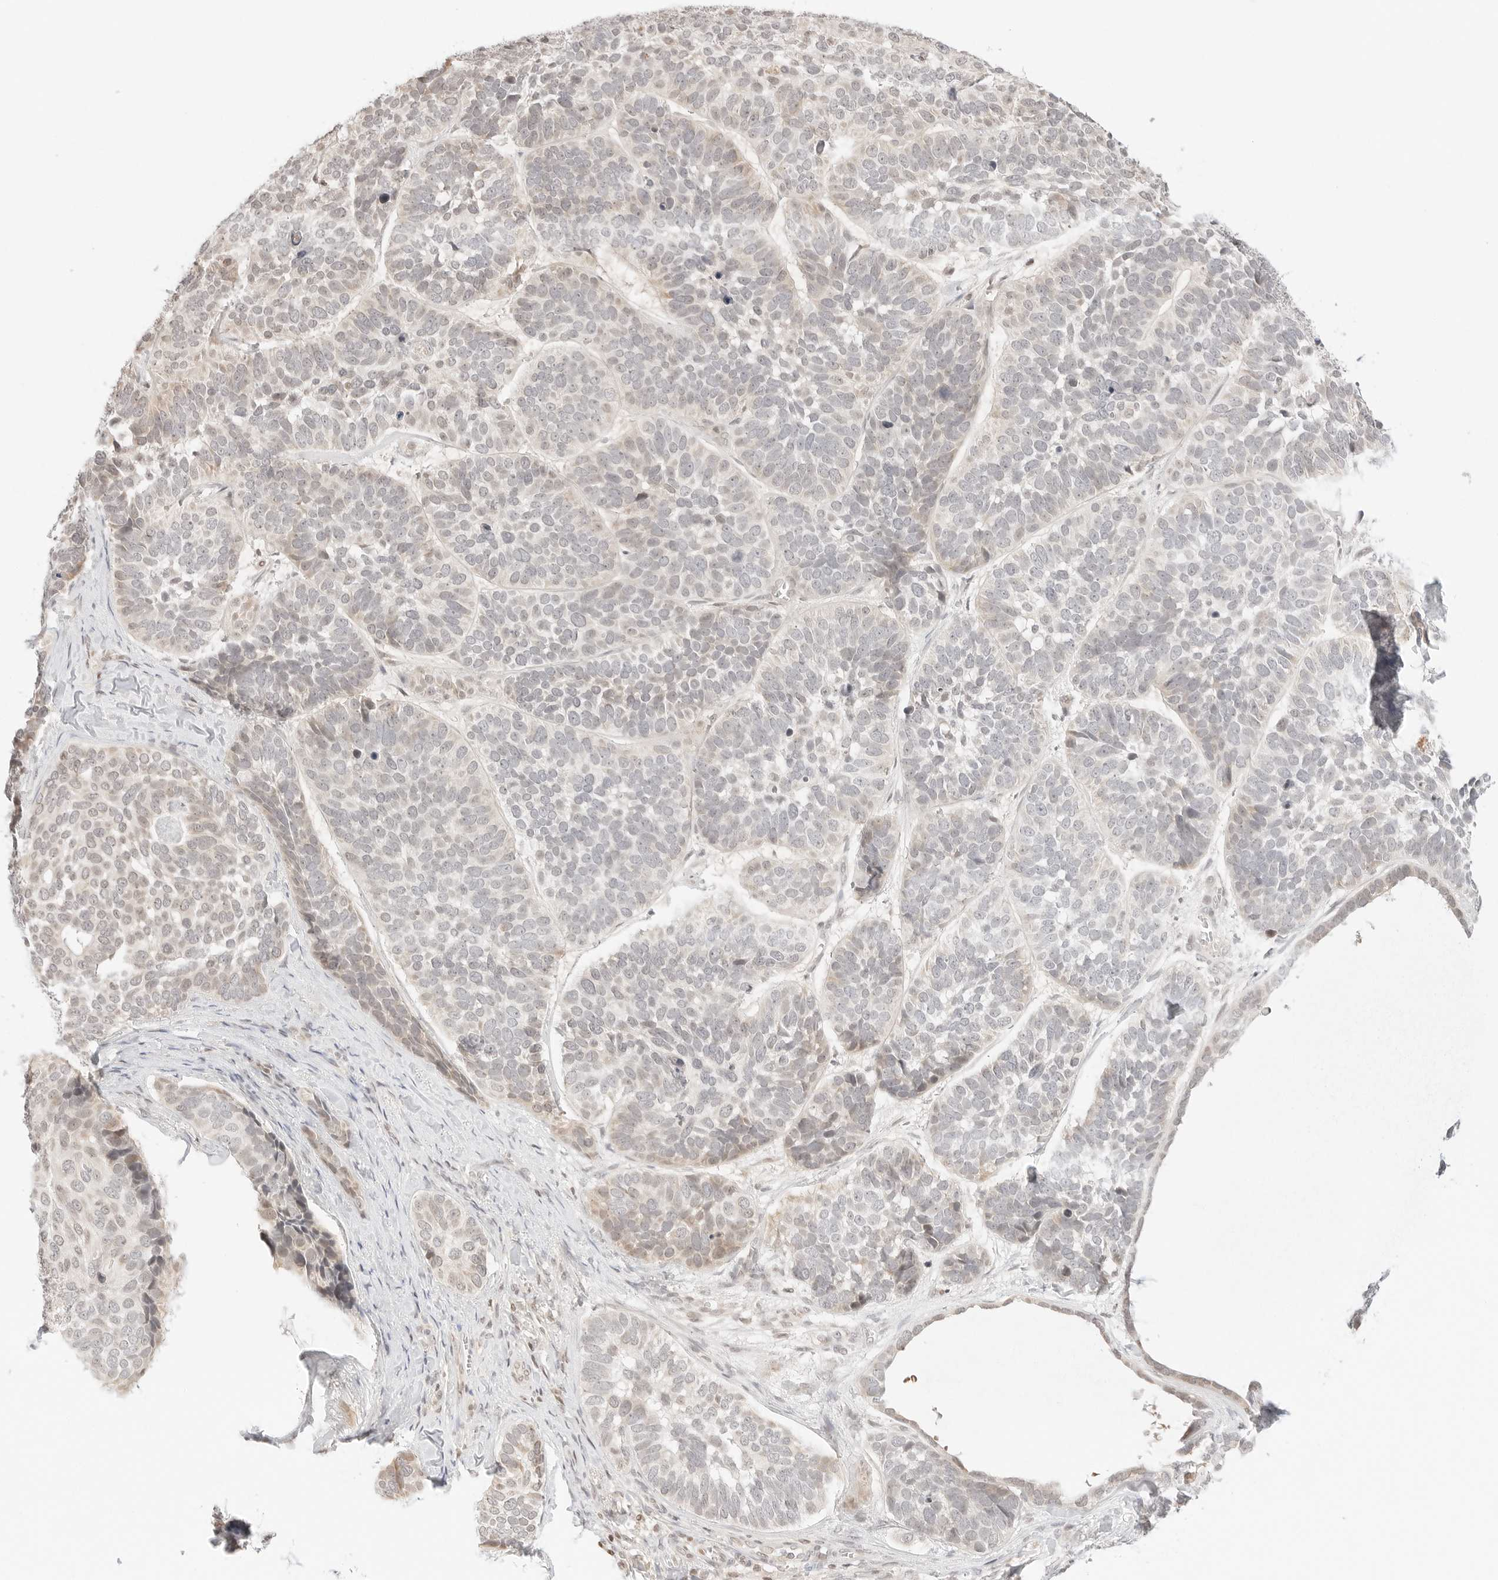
{"staining": {"intensity": "negative", "quantity": "none", "location": "none"}, "tissue": "skin cancer", "cell_type": "Tumor cells", "image_type": "cancer", "snomed": [{"axis": "morphology", "description": "Basal cell carcinoma"}, {"axis": "topography", "description": "Skin"}], "caption": "The image reveals no significant staining in tumor cells of basal cell carcinoma (skin).", "gene": "RPS6KL1", "patient": {"sex": "male", "age": 62}}